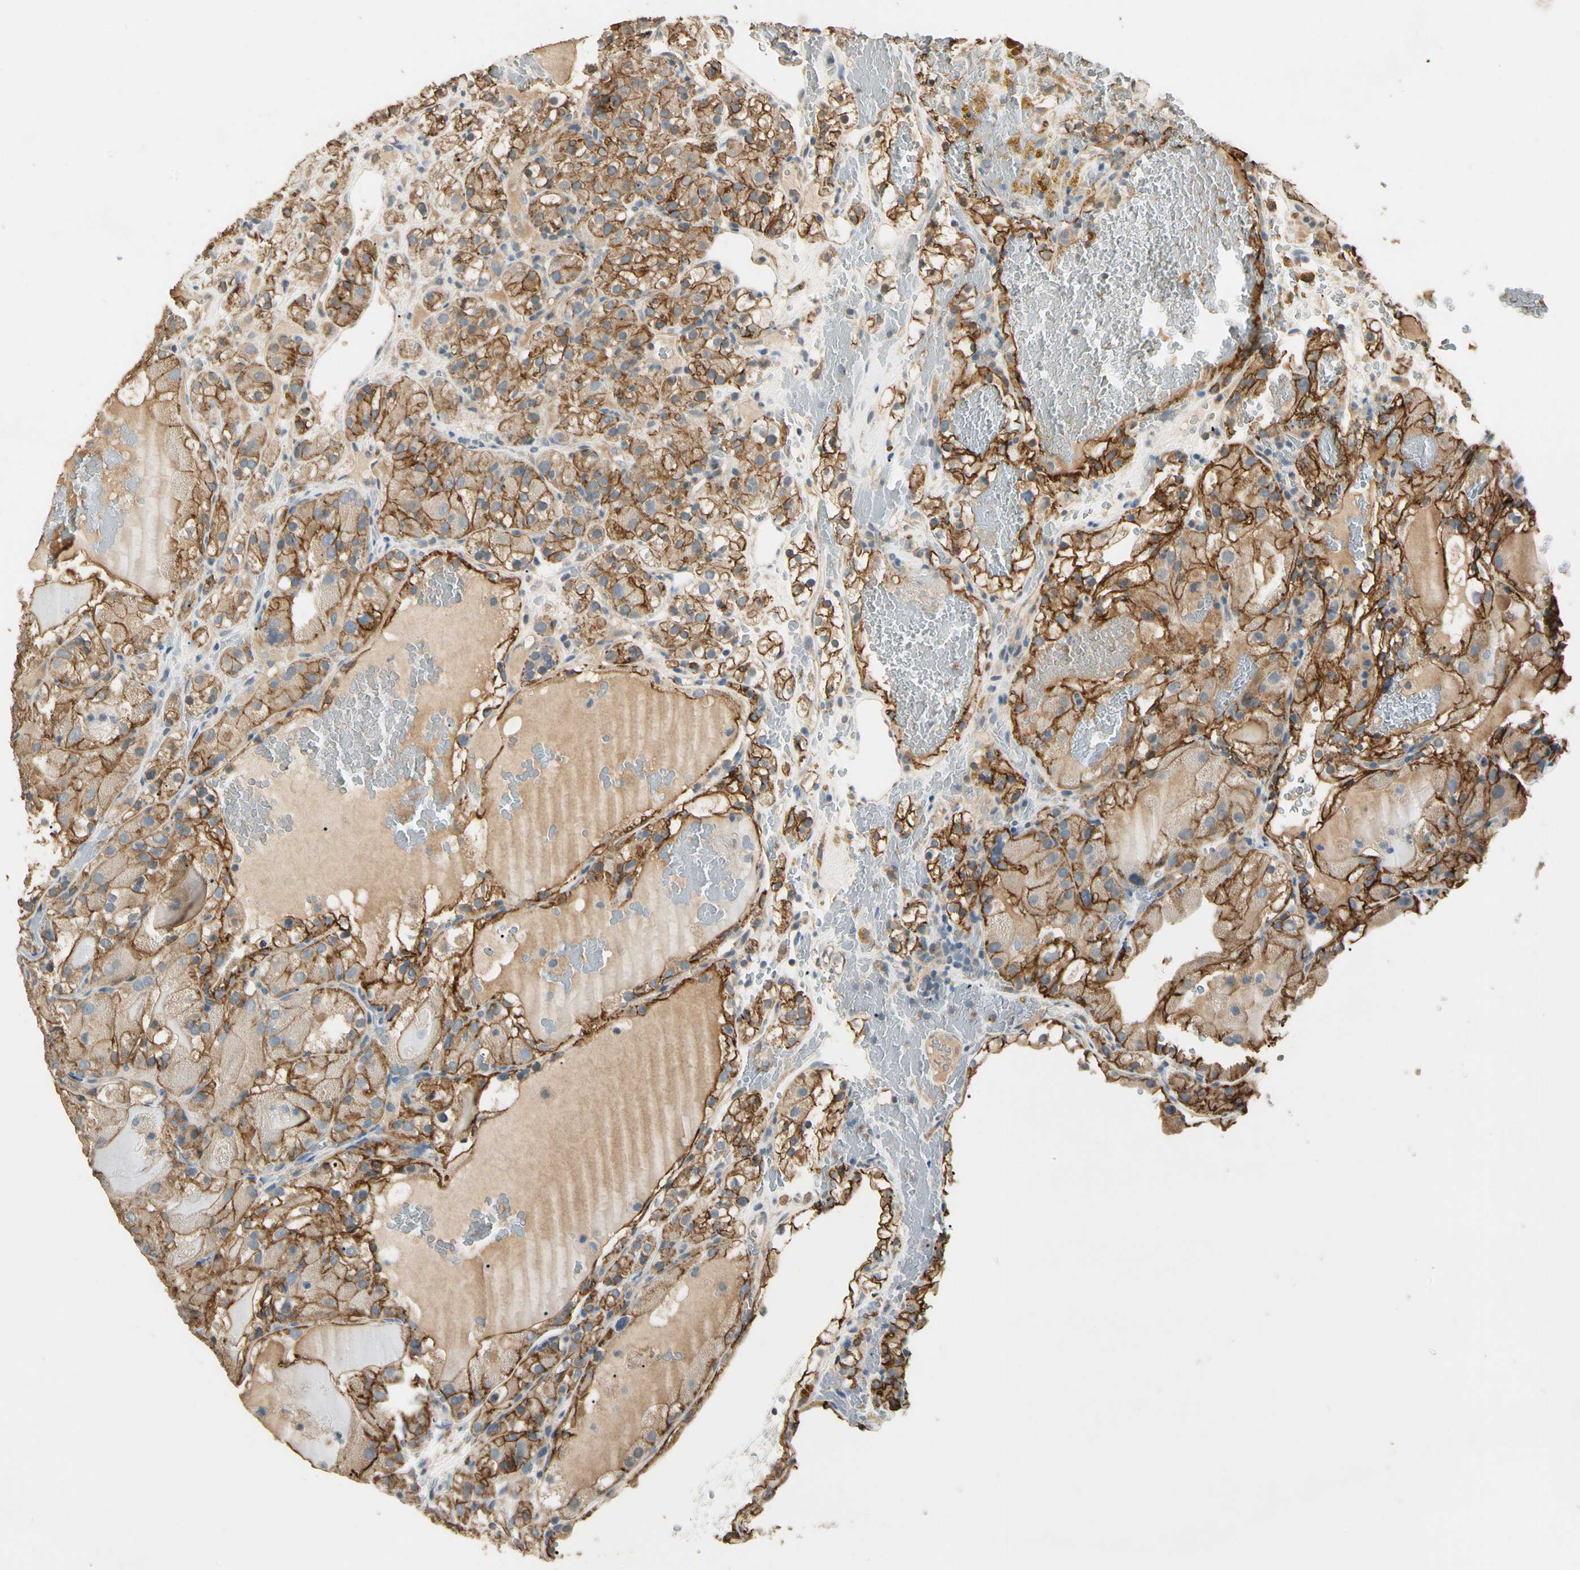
{"staining": {"intensity": "moderate", "quantity": ">75%", "location": "cytoplasmic/membranous"}, "tissue": "renal cancer", "cell_type": "Tumor cells", "image_type": "cancer", "snomed": [{"axis": "morphology", "description": "Normal tissue, NOS"}, {"axis": "morphology", "description": "Adenocarcinoma, NOS"}, {"axis": "topography", "description": "Kidney"}], "caption": "An IHC micrograph of tumor tissue is shown. Protein staining in brown highlights moderate cytoplasmic/membranous positivity in adenocarcinoma (renal) within tumor cells.", "gene": "CDH6", "patient": {"sex": "male", "age": 61}}